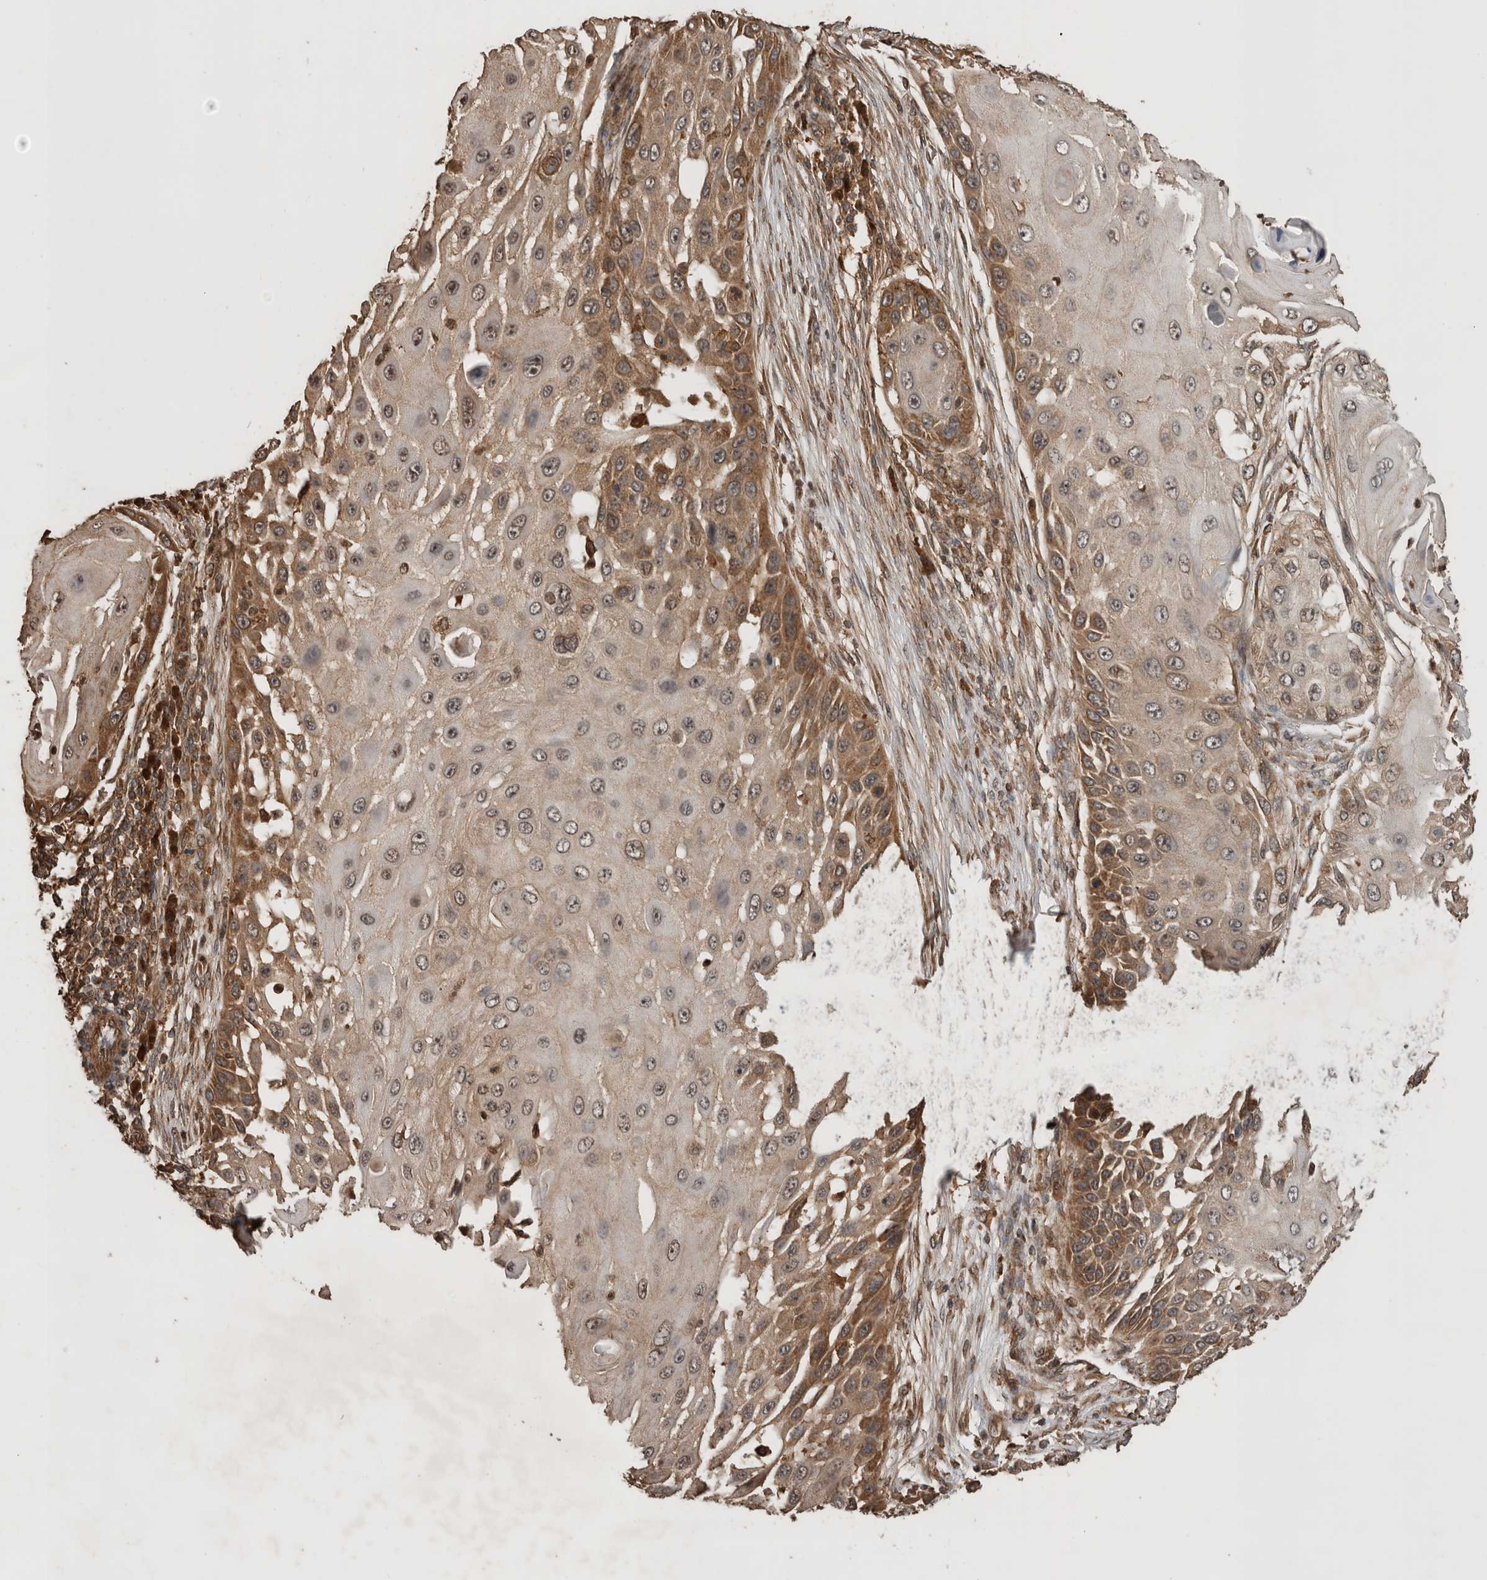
{"staining": {"intensity": "moderate", "quantity": ">75%", "location": "cytoplasmic/membranous"}, "tissue": "skin cancer", "cell_type": "Tumor cells", "image_type": "cancer", "snomed": [{"axis": "morphology", "description": "Squamous cell carcinoma, NOS"}, {"axis": "topography", "description": "Skin"}], "caption": "The micrograph reveals a brown stain indicating the presence of a protein in the cytoplasmic/membranous of tumor cells in squamous cell carcinoma (skin).", "gene": "OTUD7B", "patient": {"sex": "female", "age": 44}}